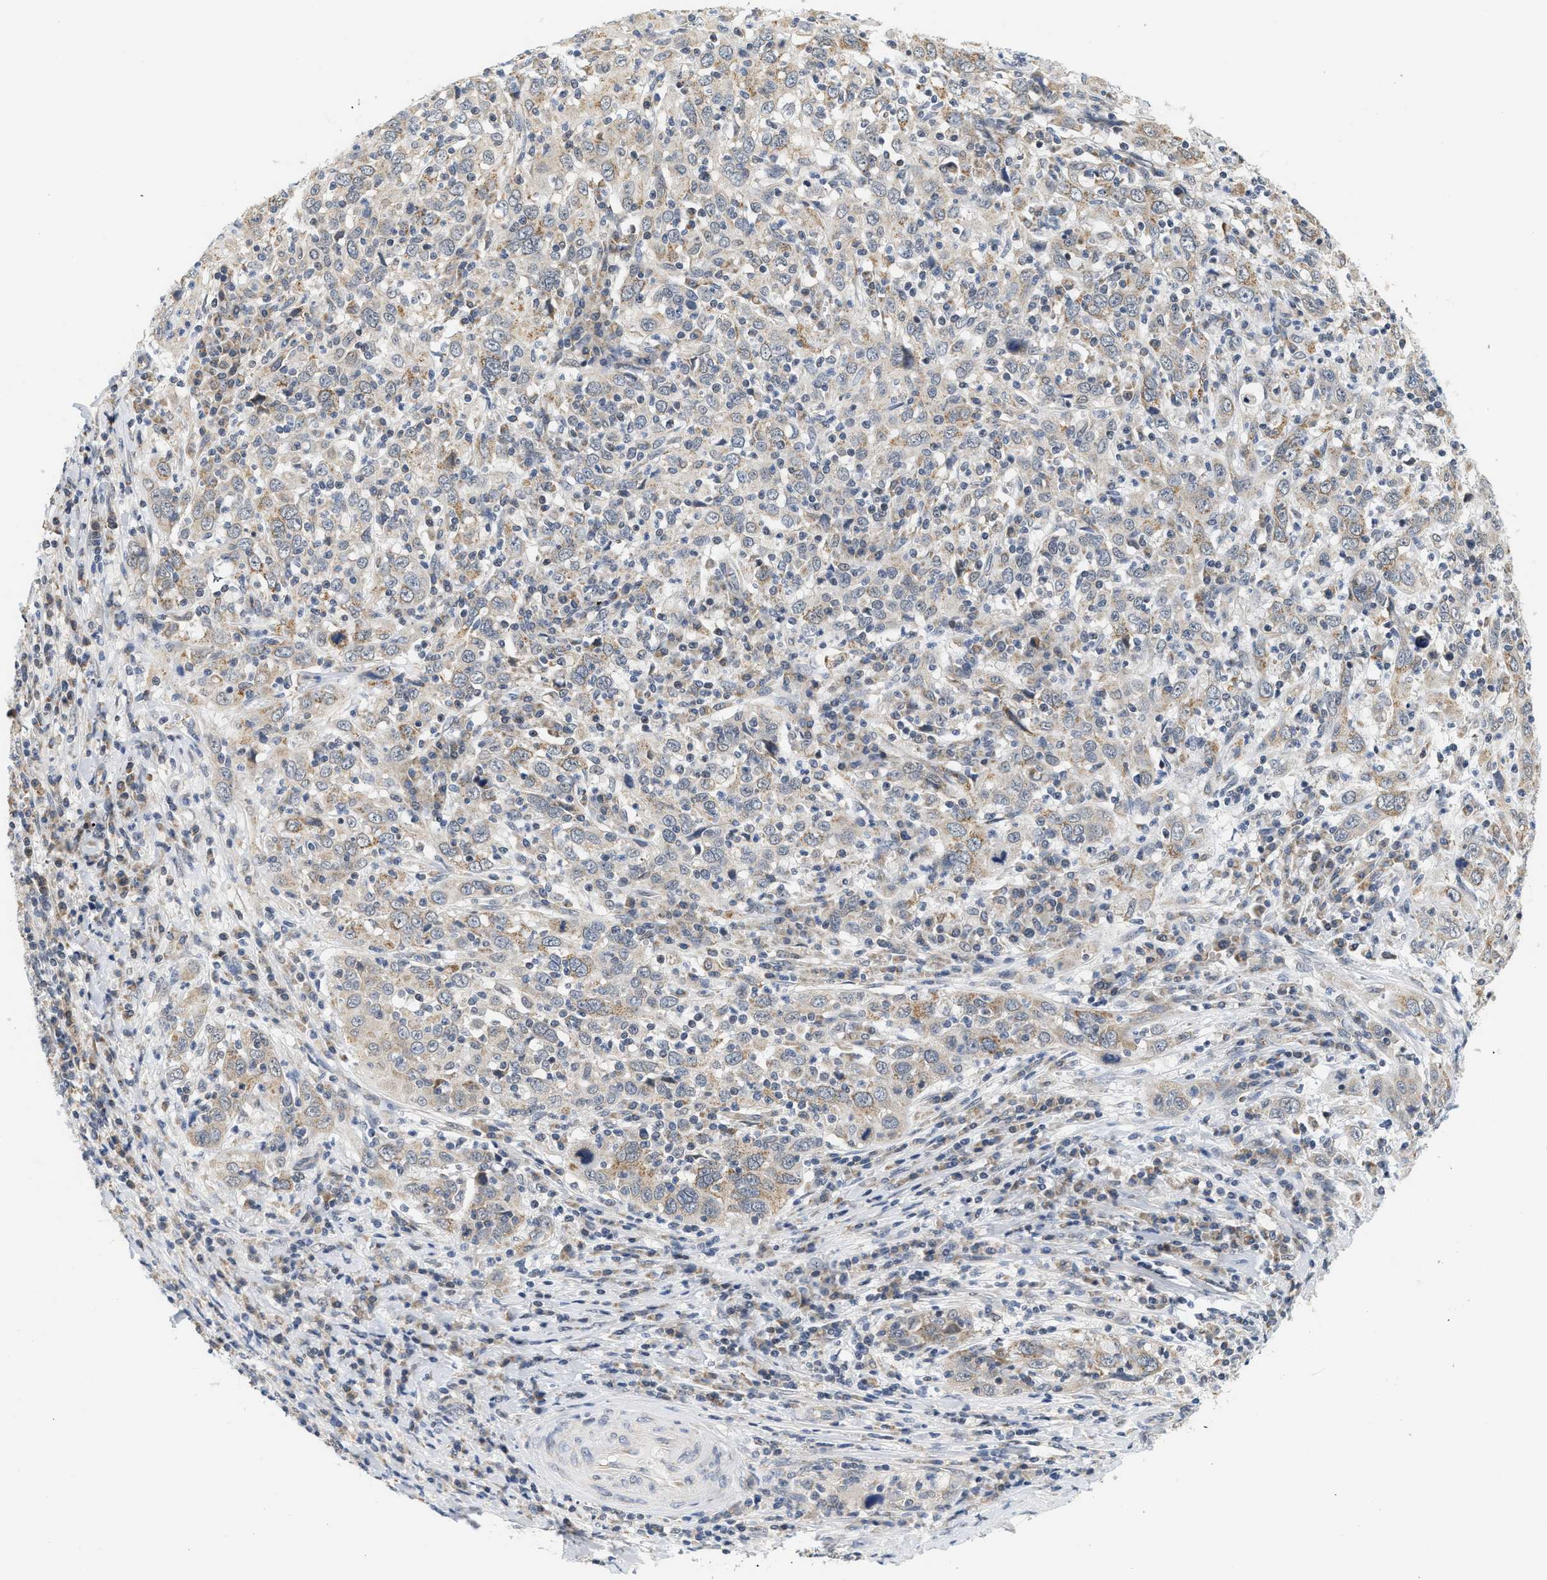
{"staining": {"intensity": "weak", "quantity": "25%-75%", "location": "cytoplasmic/membranous"}, "tissue": "cervical cancer", "cell_type": "Tumor cells", "image_type": "cancer", "snomed": [{"axis": "morphology", "description": "Squamous cell carcinoma, NOS"}, {"axis": "topography", "description": "Cervix"}], "caption": "This histopathology image exhibits cervical squamous cell carcinoma stained with immunohistochemistry (IHC) to label a protein in brown. The cytoplasmic/membranous of tumor cells show weak positivity for the protein. Nuclei are counter-stained blue.", "gene": "GIGYF1", "patient": {"sex": "female", "age": 46}}